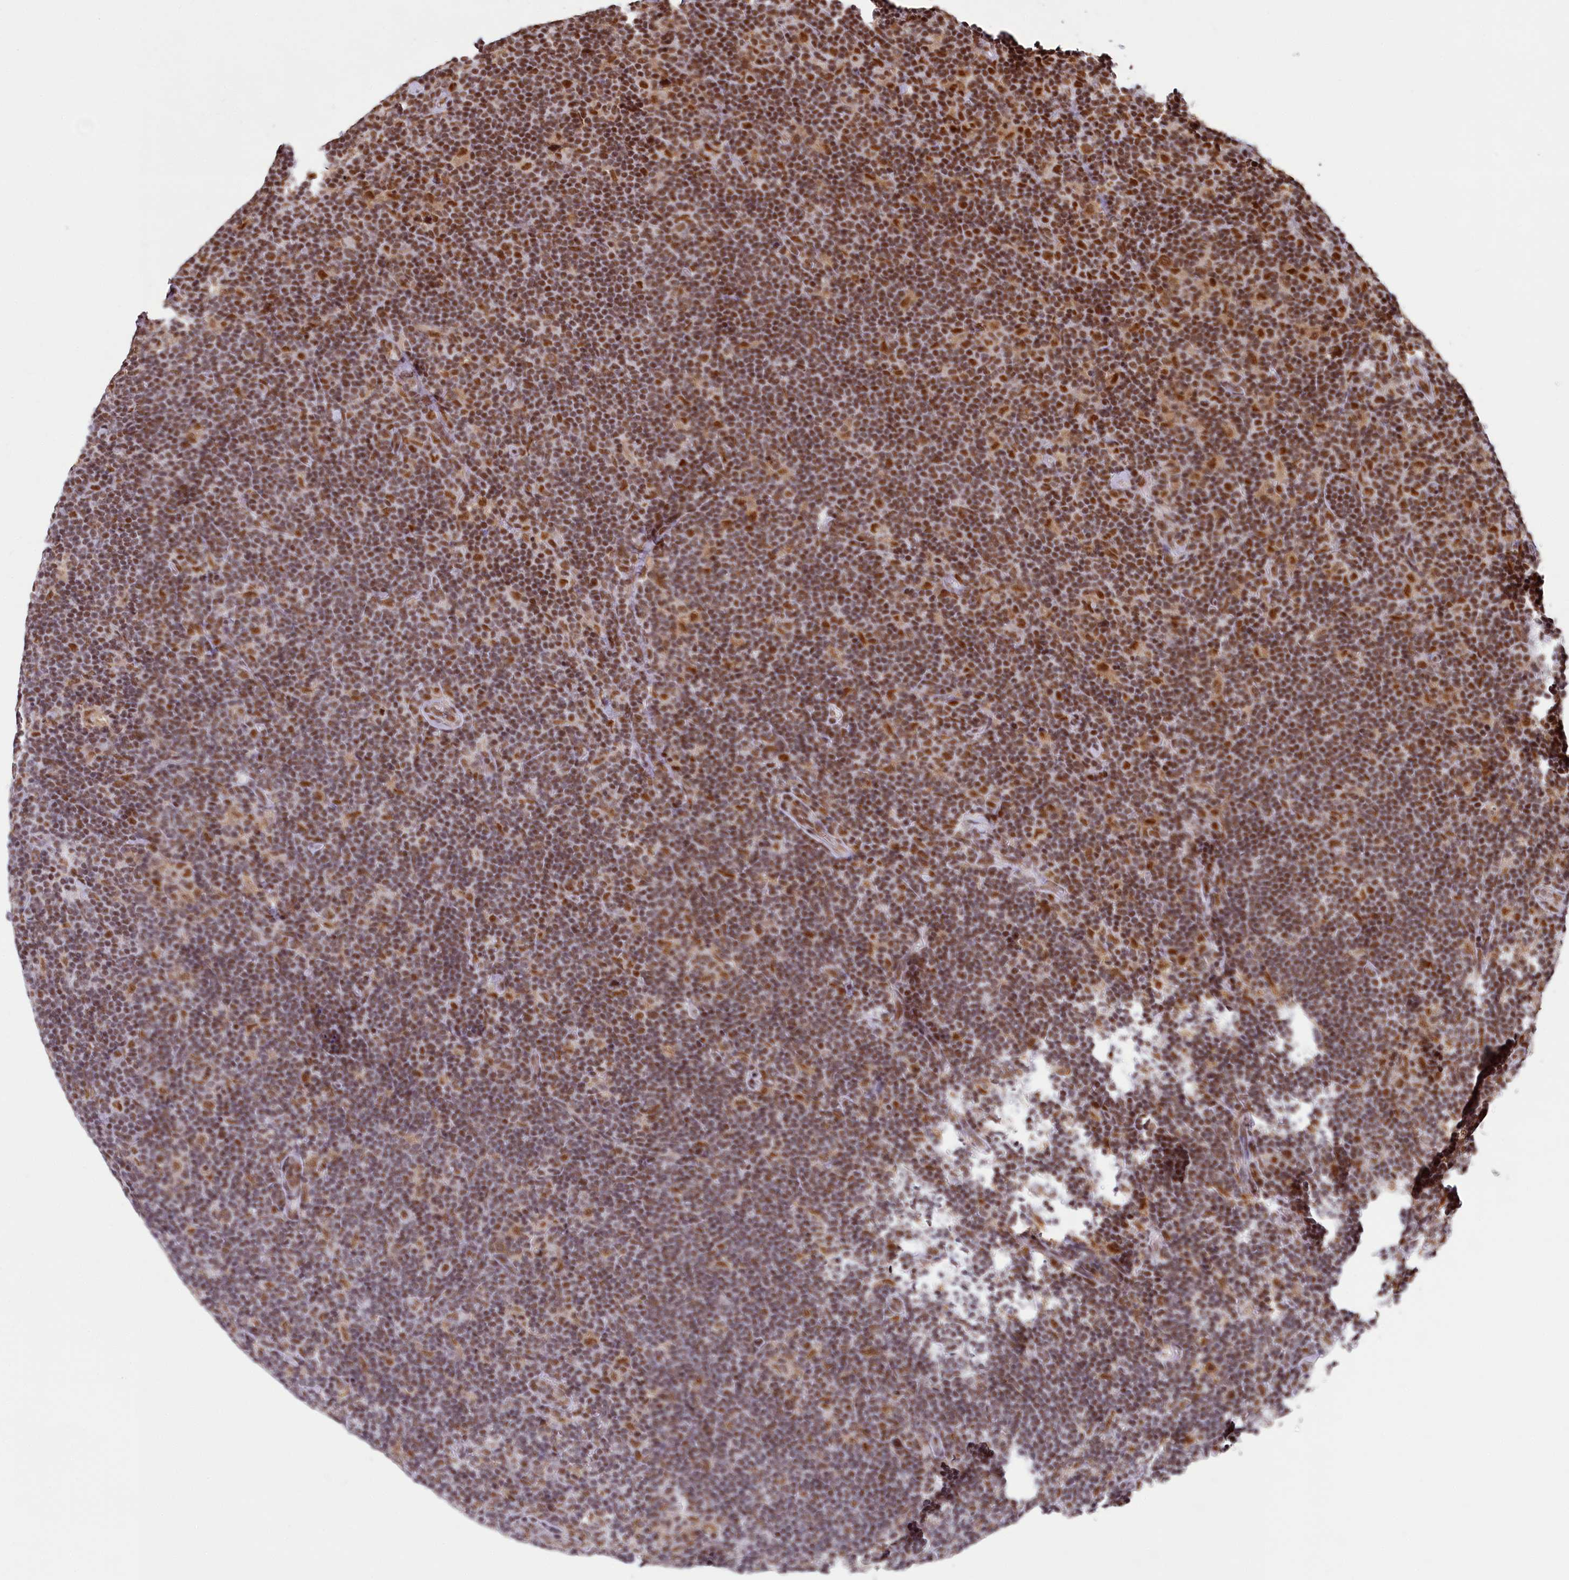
{"staining": {"intensity": "moderate", "quantity": ">75%", "location": "nuclear"}, "tissue": "lymphoma", "cell_type": "Tumor cells", "image_type": "cancer", "snomed": [{"axis": "morphology", "description": "Hodgkin's disease, NOS"}, {"axis": "topography", "description": "Lymph node"}], "caption": "Hodgkin's disease stained for a protein (brown) demonstrates moderate nuclear positive staining in about >75% of tumor cells.", "gene": "PPHLN1", "patient": {"sex": "female", "age": 57}}